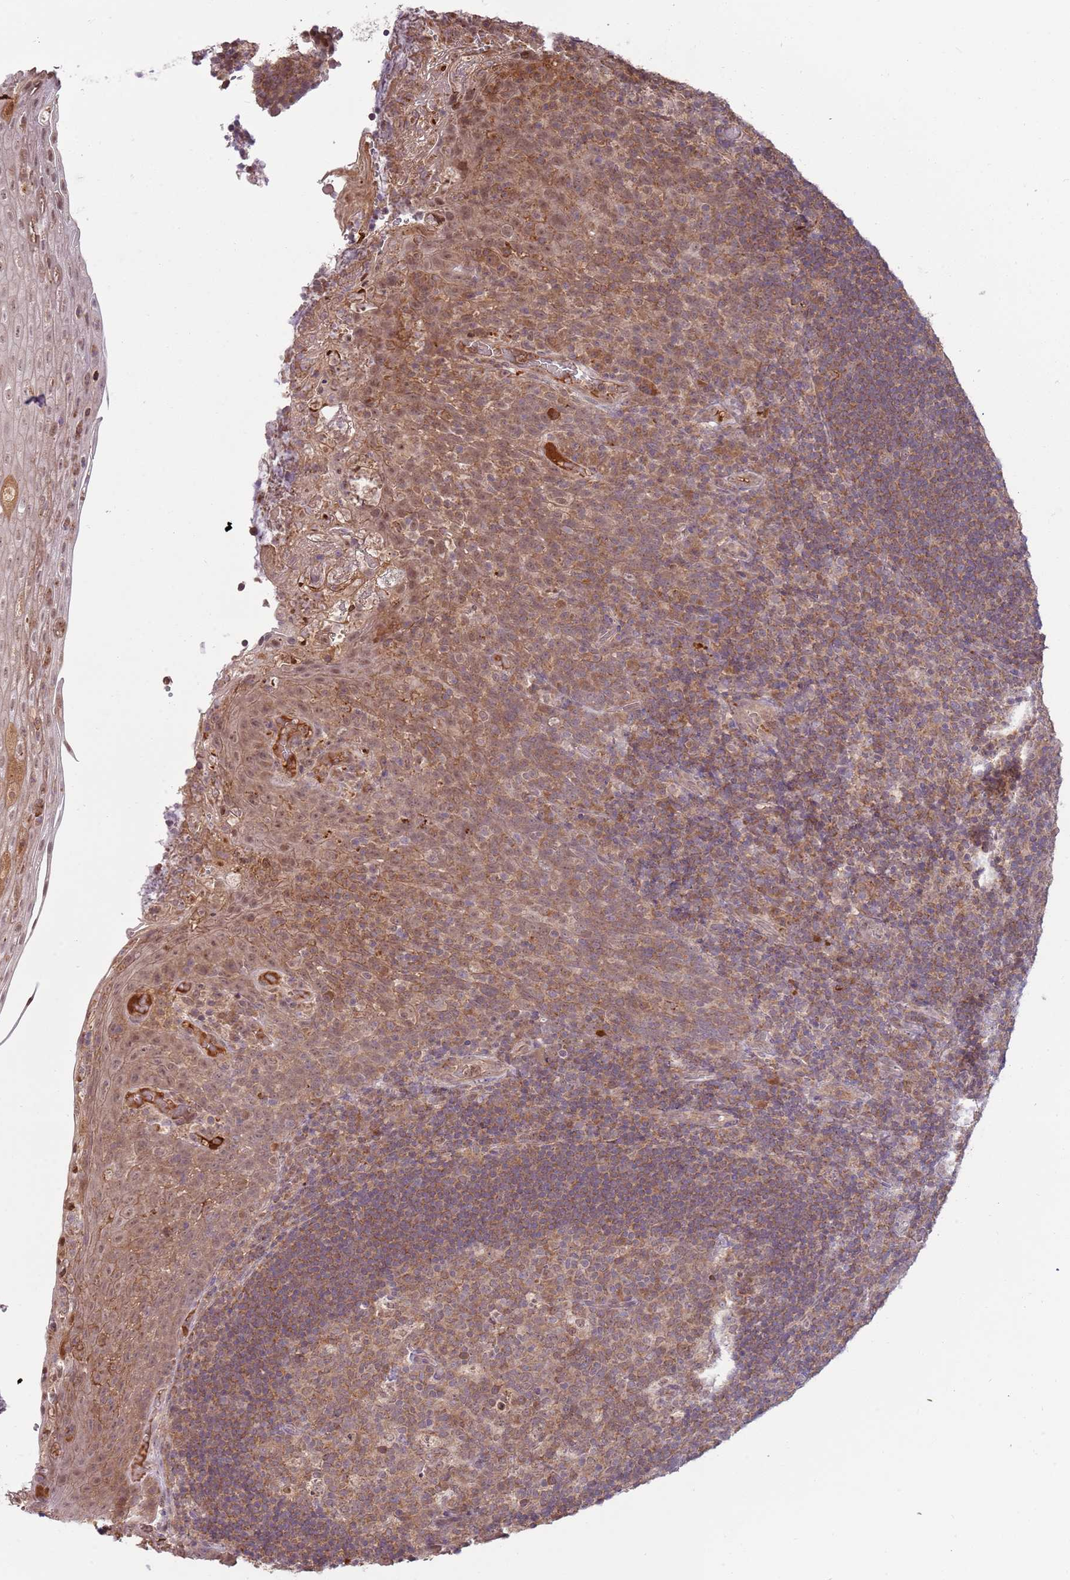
{"staining": {"intensity": "moderate", "quantity": "25%-75%", "location": "cytoplasmic/membranous"}, "tissue": "tonsil", "cell_type": "Germinal center cells", "image_type": "normal", "snomed": [{"axis": "morphology", "description": "Normal tissue, NOS"}, {"axis": "topography", "description": "Tonsil"}], "caption": "Protein analysis of normal tonsil shows moderate cytoplasmic/membranous staining in about 25%-75% of germinal center cells. The protein of interest is shown in brown color, while the nuclei are stained blue.", "gene": "NBPF4", "patient": {"sex": "male", "age": 17}}